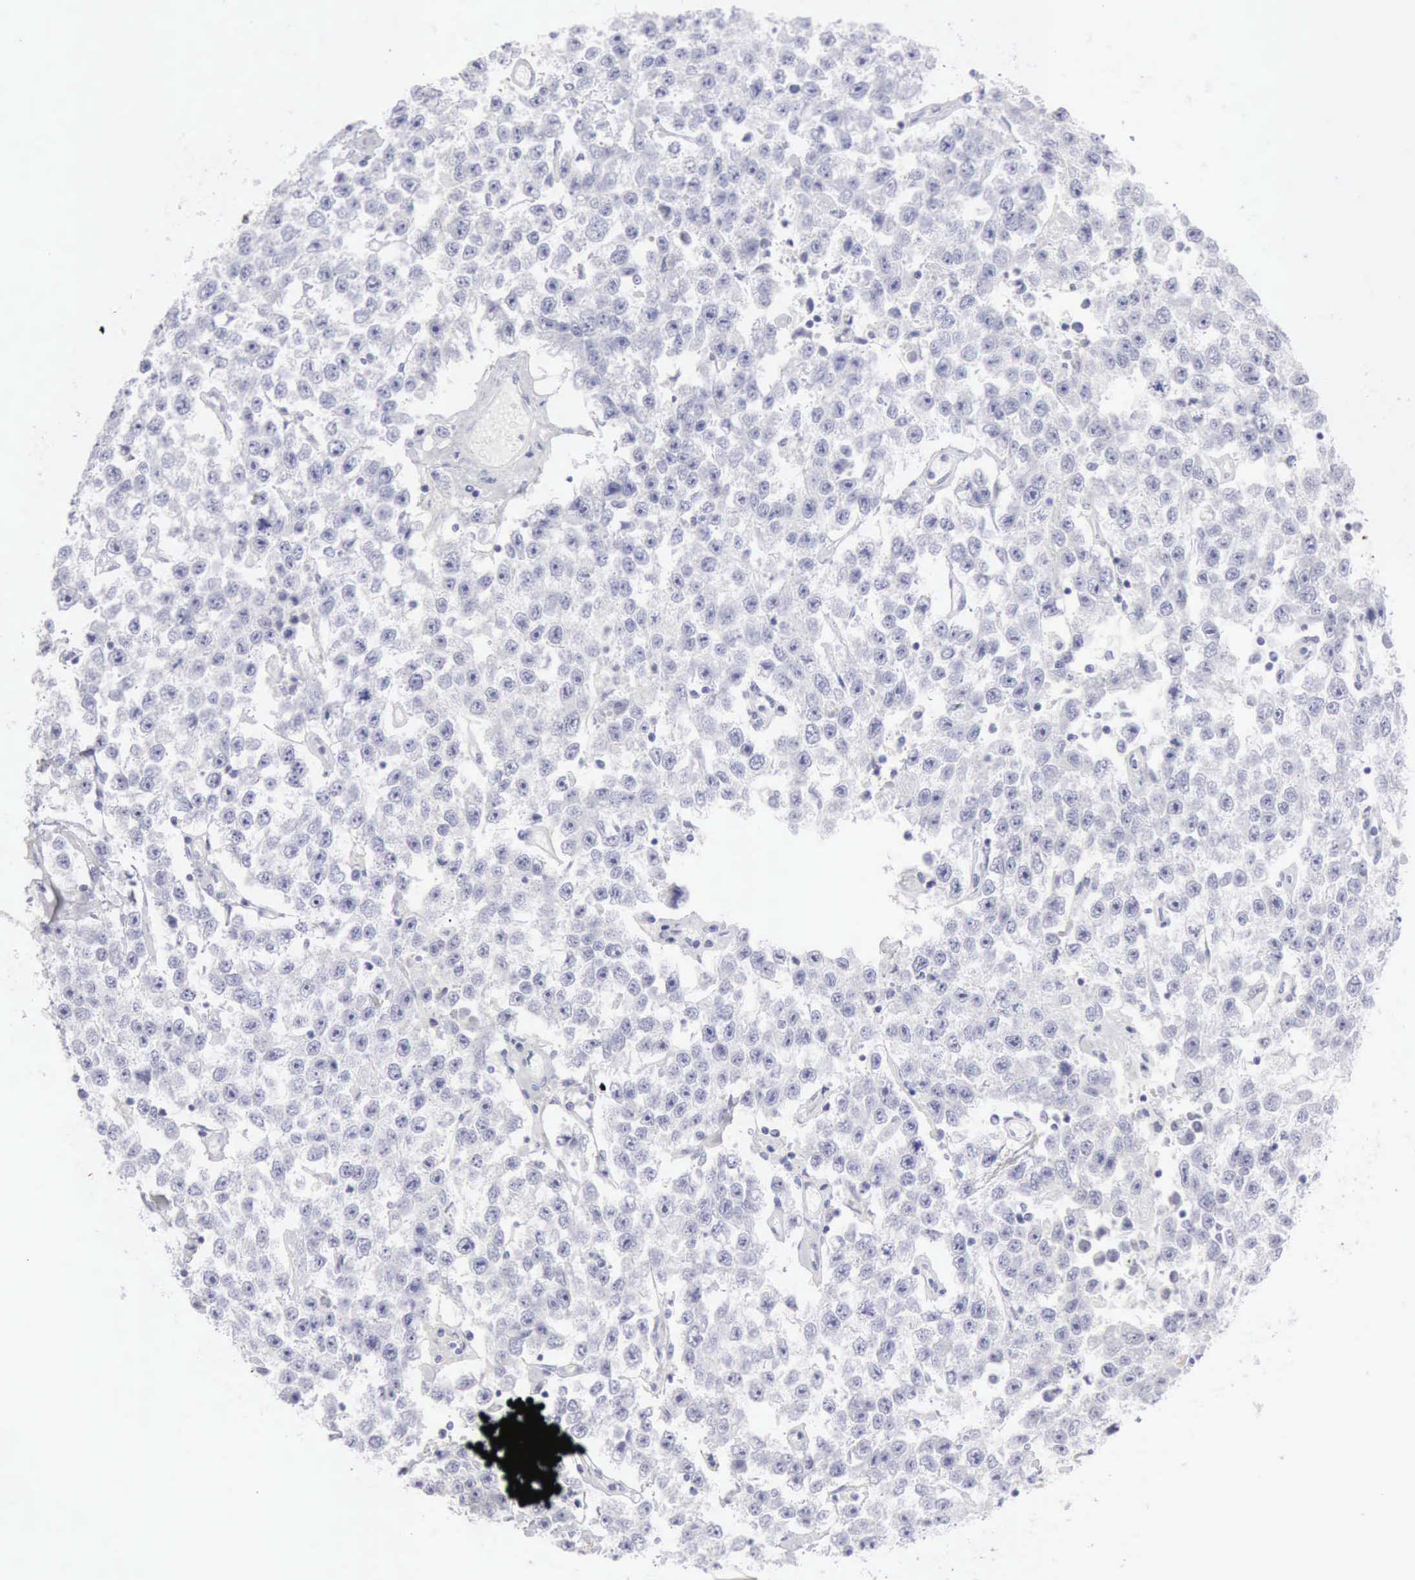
{"staining": {"intensity": "negative", "quantity": "none", "location": "none"}, "tissue": "testis cancer", "cell_type": "Tumor cells", "image_type": "cancer", "snomed": [{"axis": "morphology", "description": "Seminoma, NOS"}, {"axis": "topography", "description": "Testis"}], "caption": "This is an immunohistochemistry (IHC) histopathology image of human testis cancer (seminoma). There is no positivity in tumor cells.", "gene": "KRT10", "patient": {"sex": "male", "age": 52}}